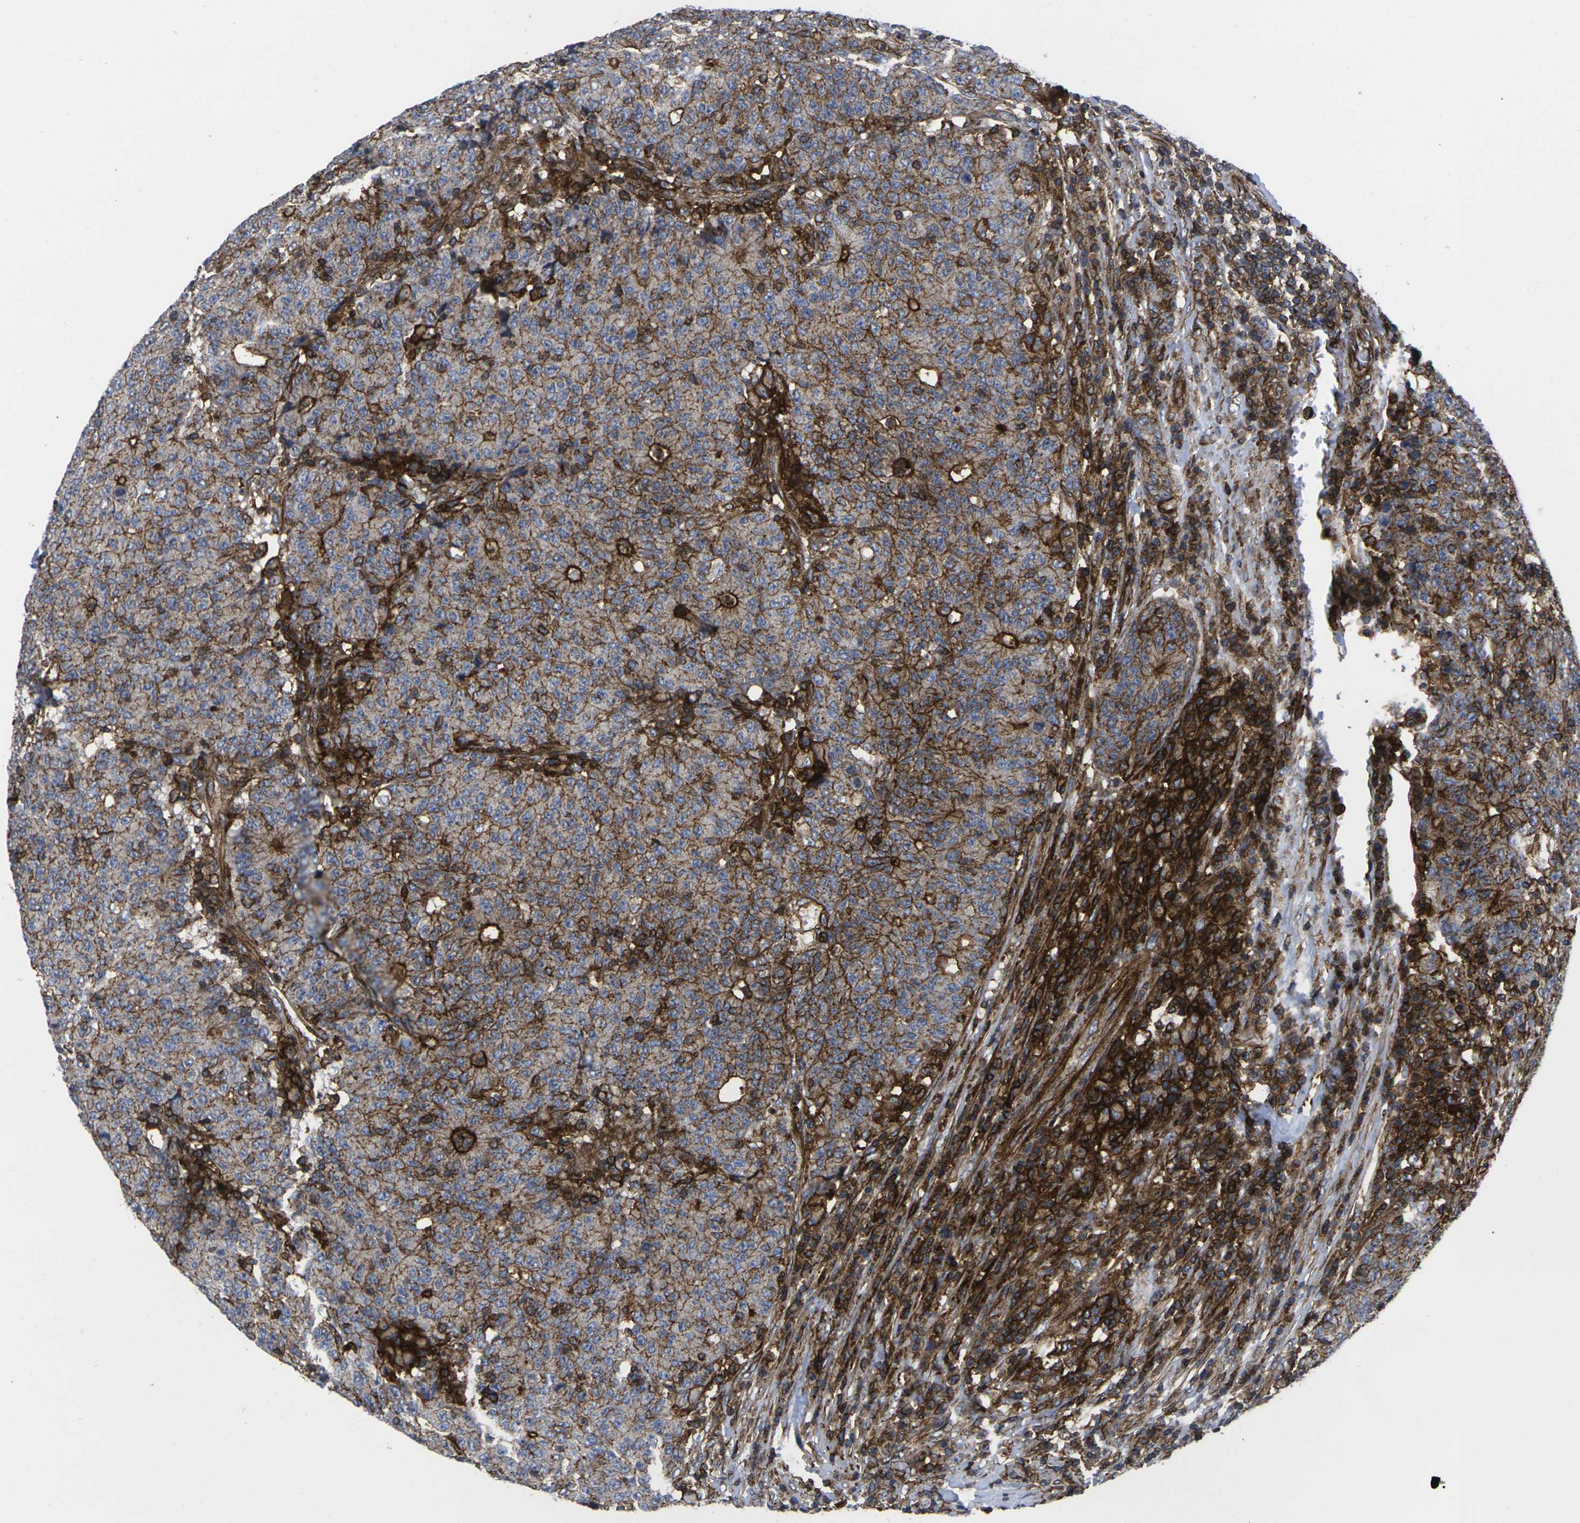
{"staining": {"intensity": "strong", "quantity": "25%-75%", "location": "cytoplasmic/membranous"}, "tissue": "colorectal cancer", "cell_type": "Tumor cells", "image_type": "cancer", "snomed": [{"axis": "morphology", "description": "Normal tissue, NOS"}, {"axis": "morphology", "description": "Adenocarcinoma, NOS"}, {"axis": "topography", "description": "Colon"}], "caption": "A high amount of strong cytoplasmic/membranous positivity is appreciated in approximately 25%-75% of tumor cells in colorectal cancer (adenocarcinoma) tissue.", "gene": "IQGAP1", "patient": {"sex": "female", "age": 75}}